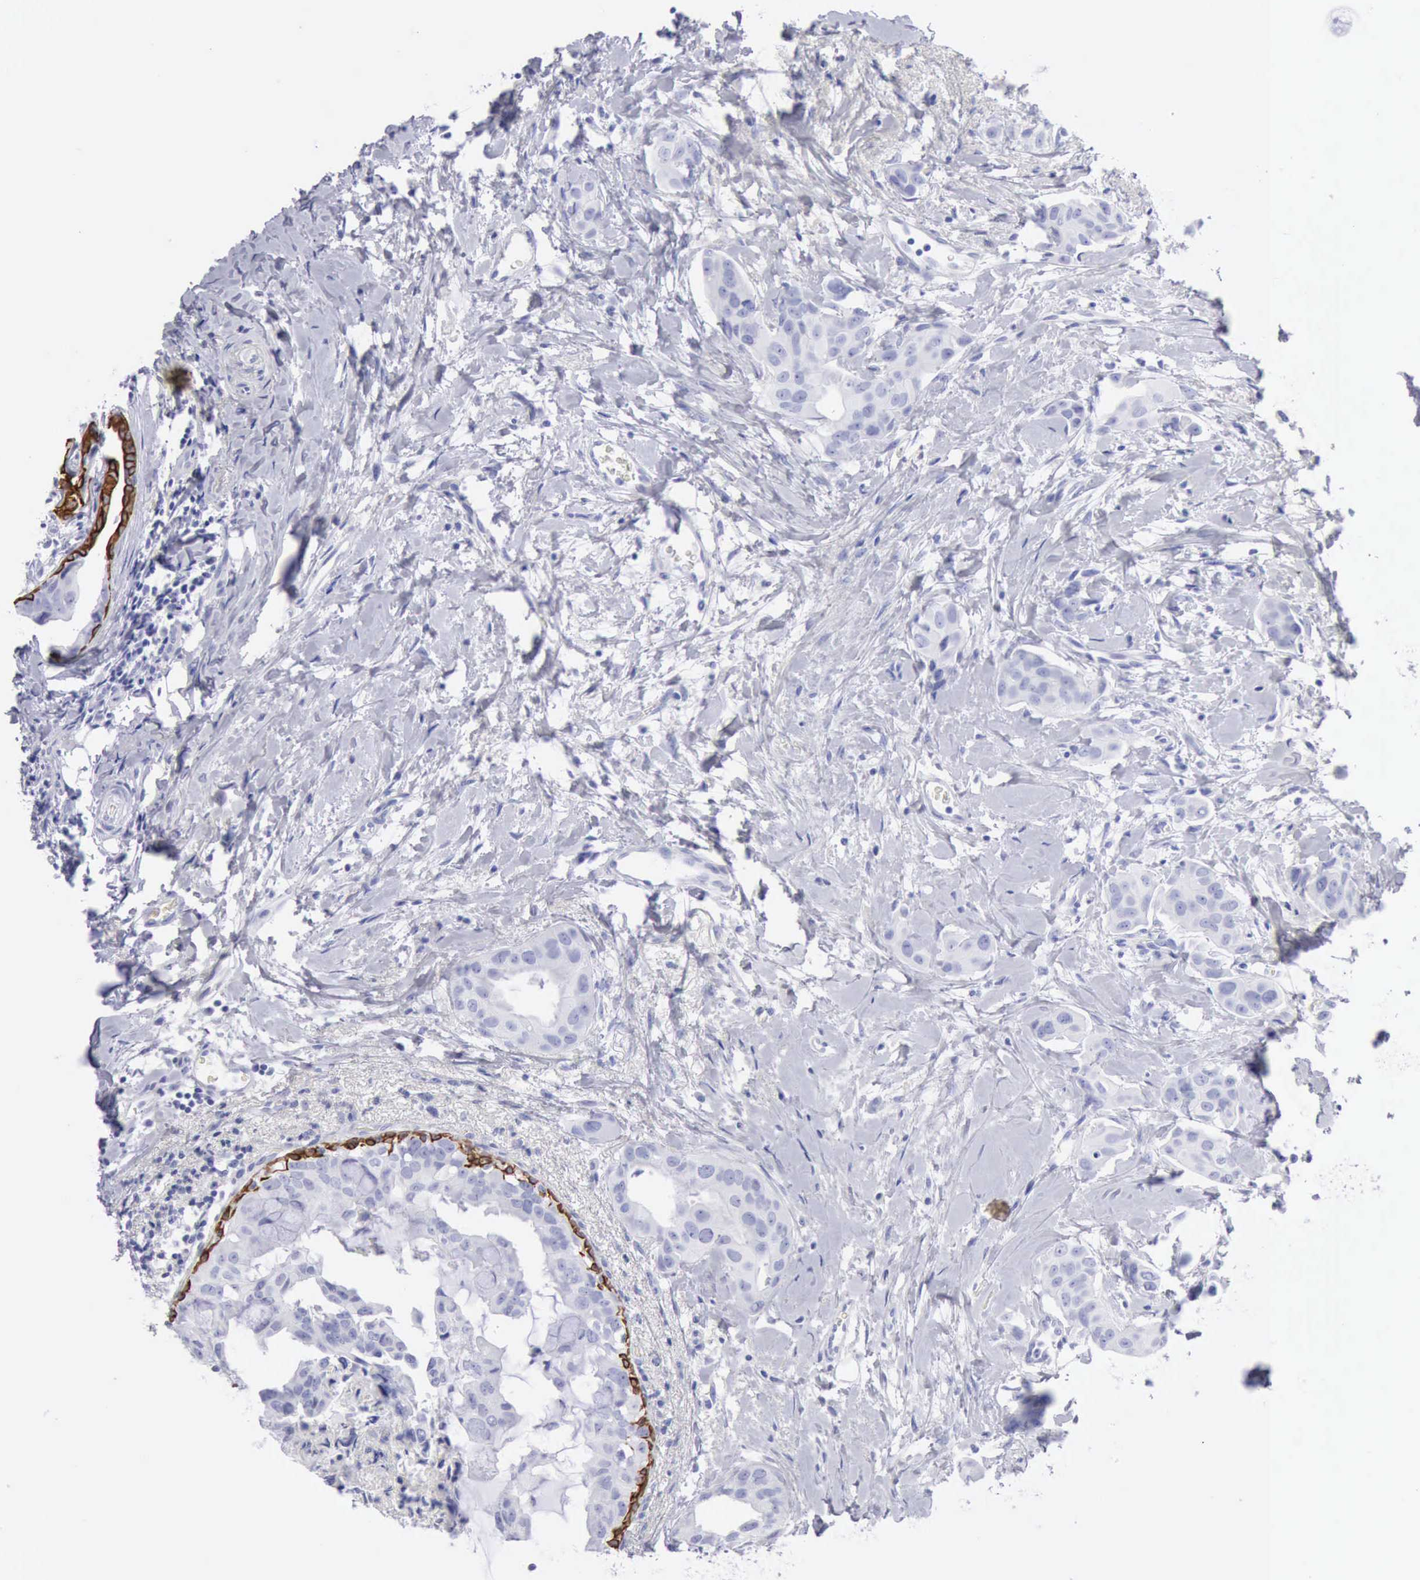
{"staining": {"intensity": "negative", "quantity": "none", "location": "none"}, "tissue": "breast cancer", "cell_type": "Tumor cells", "image_type": "cancer", "snomed": [{"axis": "morphology", "description": "Duct carcinoma"}, {"axis": "topography", "description": "Breast"}], "caption": "Tumor cells show no significant staining in breast cancer (invasive ductal carcinoma).", "gene": "KRT5", "patient": {"sex": "female", "age": 40}}